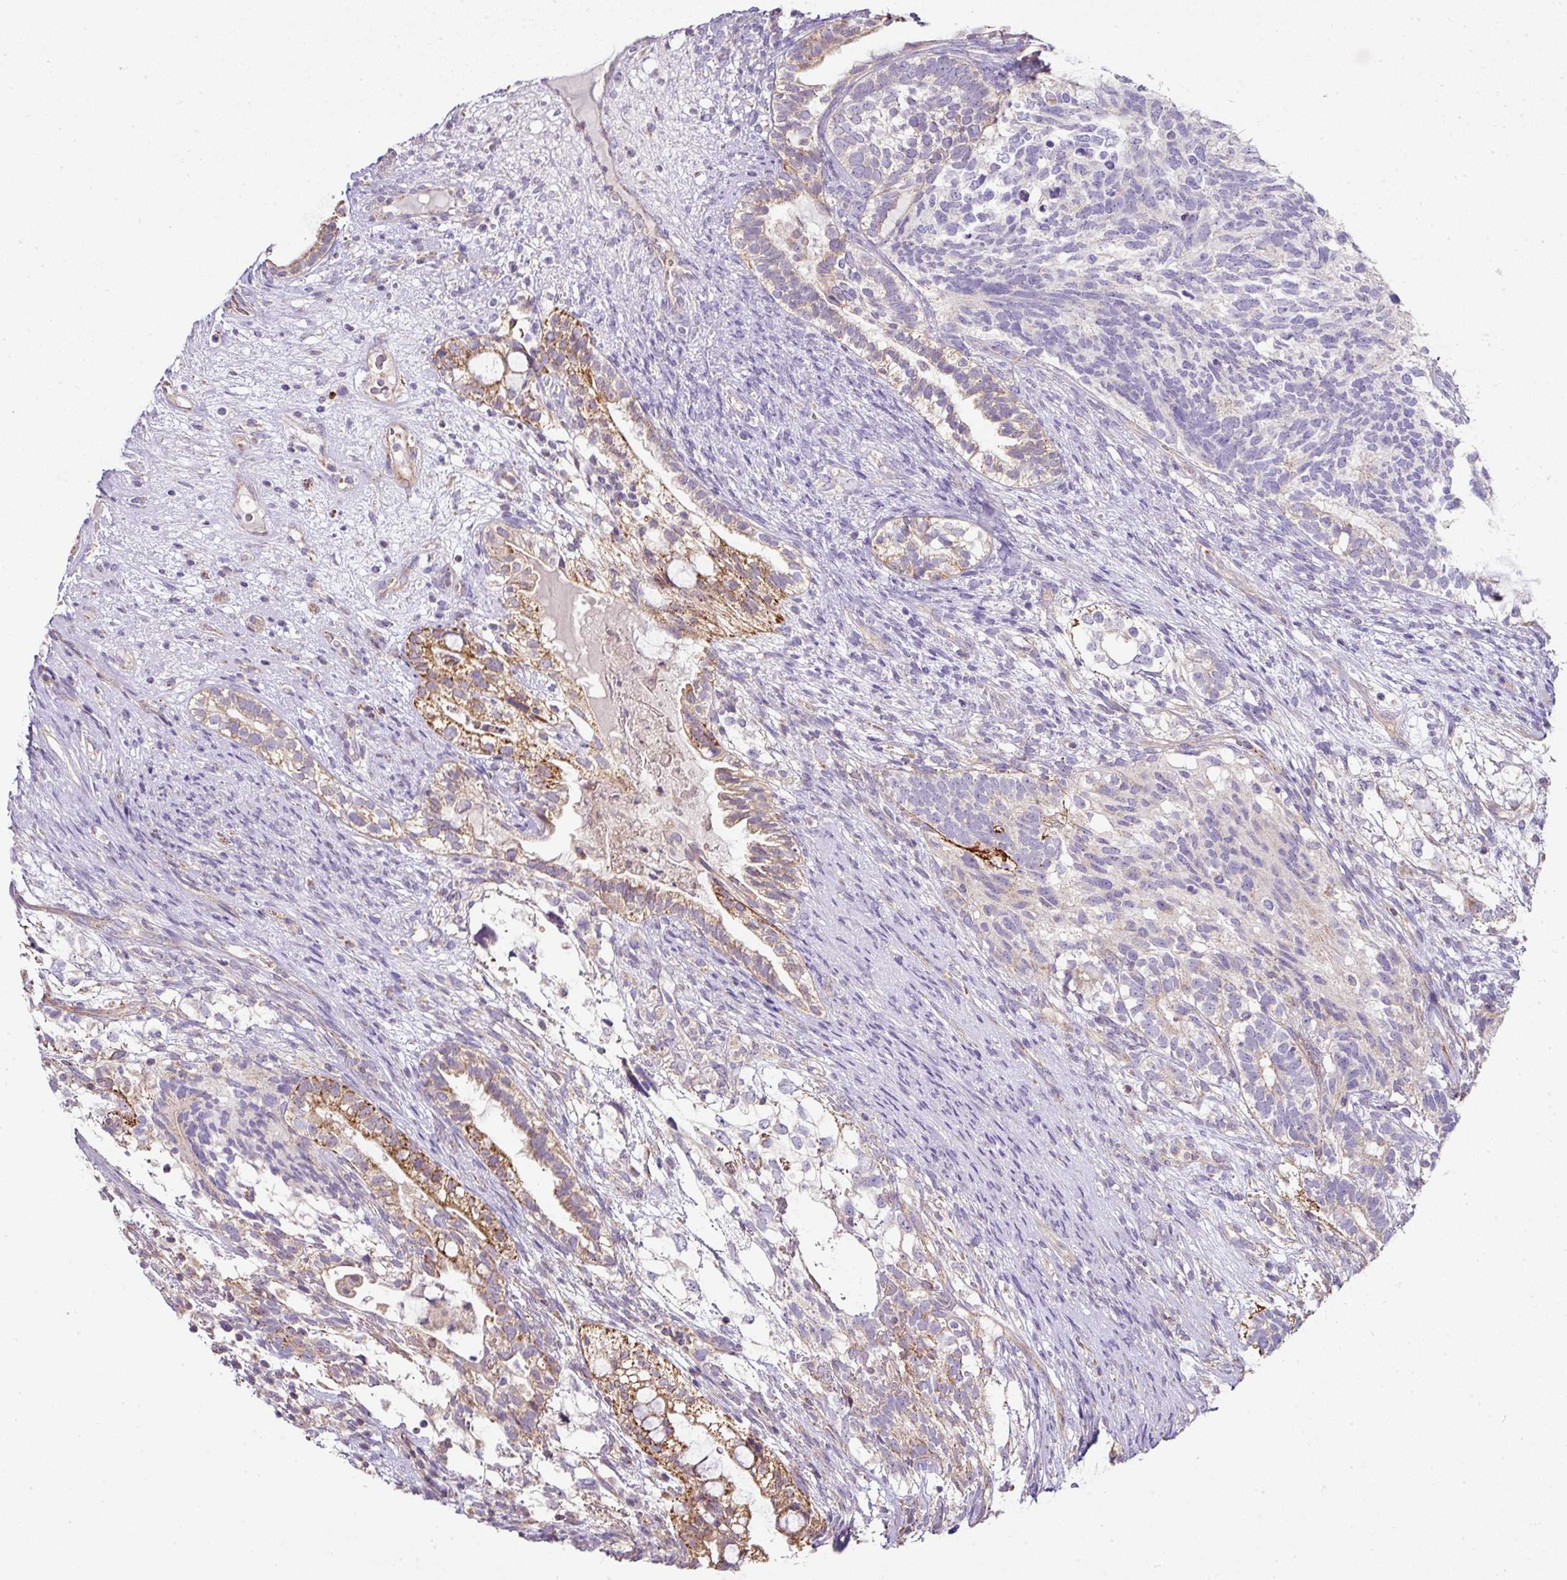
{"staining": {"intensity": "moderate", "quantity": "25%-75%", "location": "cytoplasmic/membranous"}, "tissue": "testis cancer", "cell_type": "Tumor cells", "image_type": "cancer", "snomed": [{"axis": "morphology", "description": "Seminoma, NOS"}, {"axis": "morphology", "description": "Carcinoma, Embryonal, NOS"}, {"axis": "topography", "description": "Testis"}], "caption": "Testis embryonal carcinoma was stained to show a protein in brown. There is medium levels of moderate cytoplasmic/membranous staining in about 25%-75% of tumor cells. The protein is shown in brown color, while the nuclei are stained blue.", "gene": "STK35", "patient": {"sex": "male", "age": 41}}